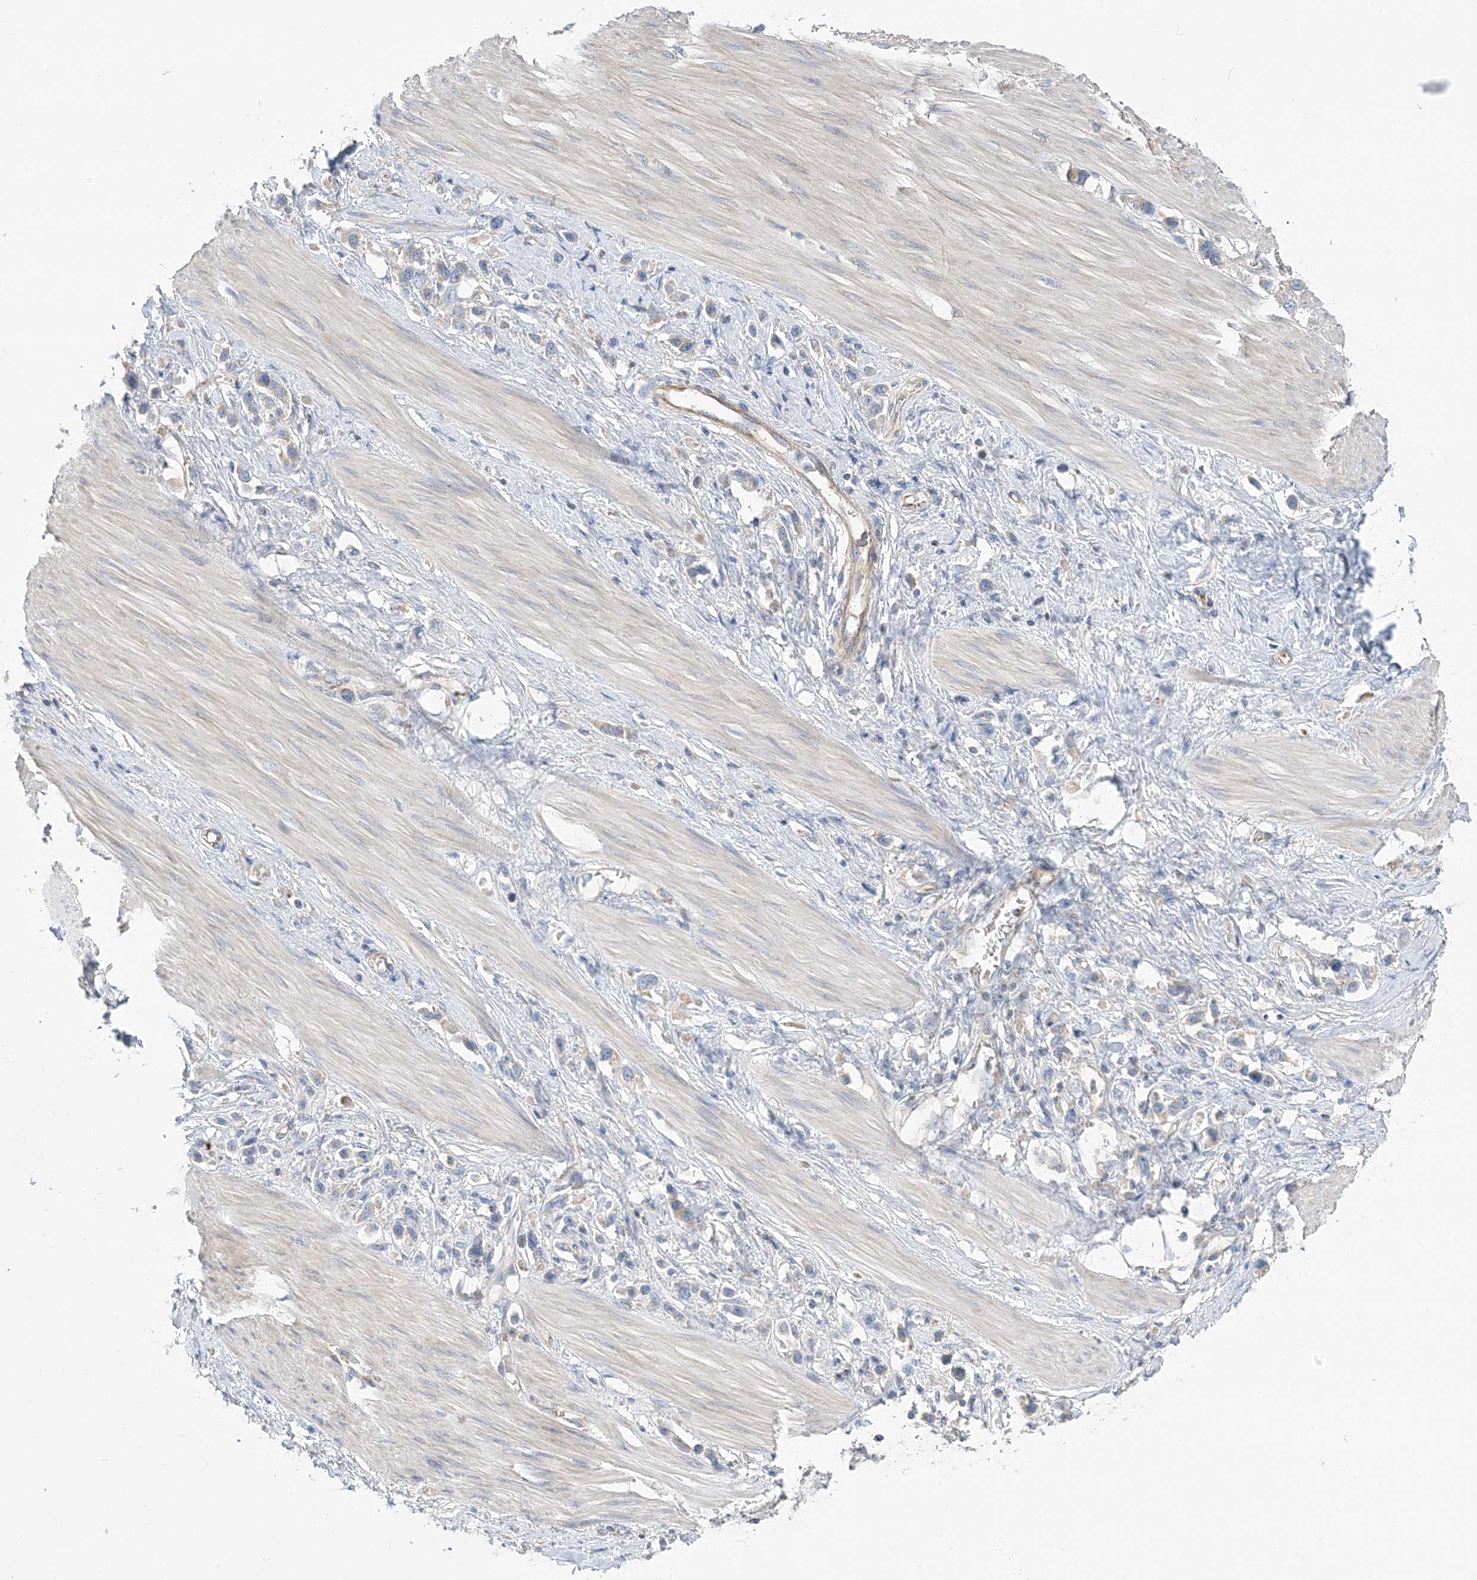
{"staining": {"intensity": "negative", "quantity": "none", "location": "none"}, "tissue": "stomach cancer", "cell_type": "Tumor cells", "image_type": "cancer", "snomed": [{"axis": "morphology", "description": "Adenocarcinoma, NOS"}, {"axis": "topography", "description": "Stomach"}], "caption": "Protein analysis of adenocarcinoma (stomach) exhibits no significant expression in tumor cells. (DAB IHC visualized using brightfield microscopy, high magnification).", "gene": "FAM114A2", "patient": {"sex": "female", "age": 65}}